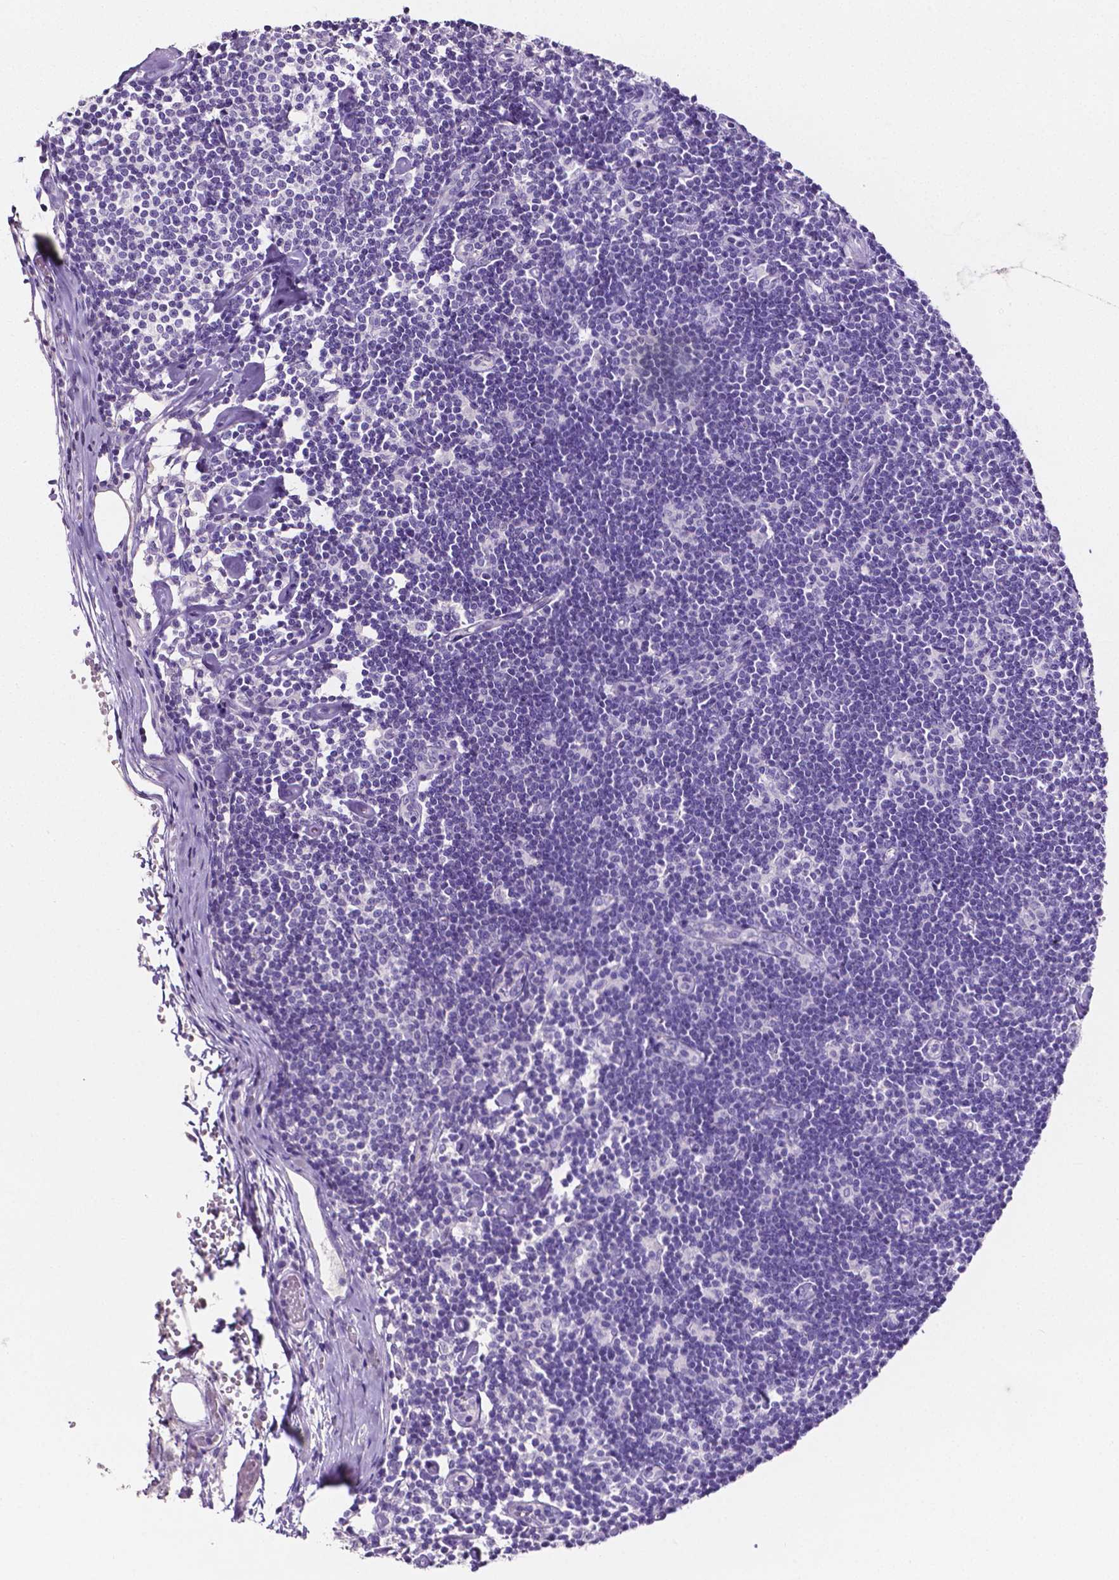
{"staining": {"intensity": "negative", "quantity": "none", "location": "none"}, "tissue": "lymph node", "cell_type": "Germinal center cells", "image_type": "normal", "snomed": [{"axis": "morphology", "description": "Normal tissue, NOS"}, {"axis": "topography", "description": "Lymph node"}], "caption": "Immunohistochemical staining of benign lymph node shows no significant expression in germinal center cells.", "gene": "SLC22A2", "patient": {"sex": "female", "age": 42}}